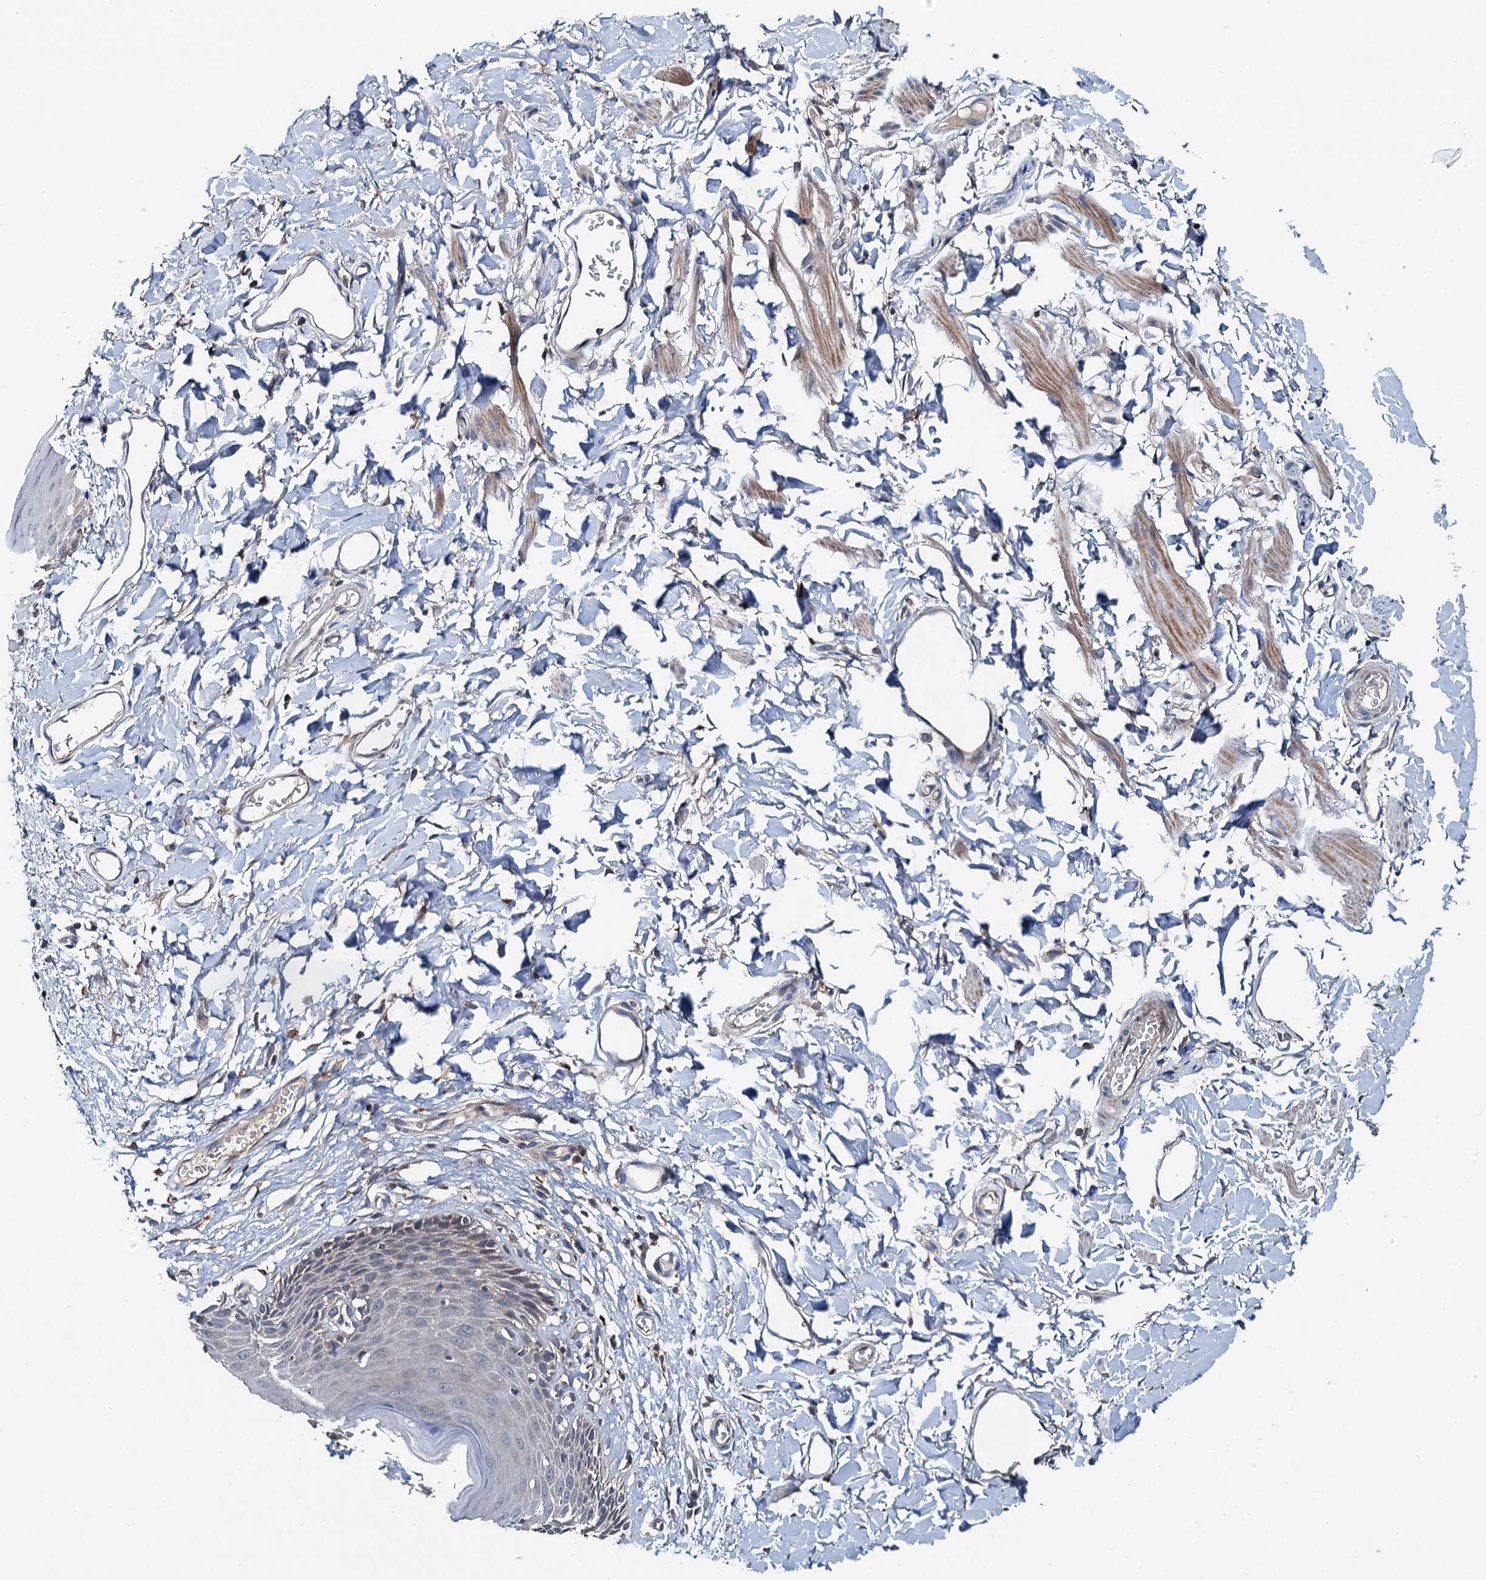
{"staining": {"intensity": "negative", "quantity": "none", "location": "none"}, "tissue": "skin", "cell_type": "Epidermal cells", "image_type": "normal", "snomed": [{"axis": "morphology", "description": "Normal tissue, NOS"}, {"axis": "topography", "description": "Vulva"}], "caption": "A high-resolution photomicrograph shows IHC staining of unremarkable skin, which exhibits no significant staining in epidermal cells. Brightfield microscopy of IHC stained with DAB (brown) and hematoxylin (blue), captured at high magnification.", "gene": "EFL1", "patient": {"sex": "female", "age": 68}}